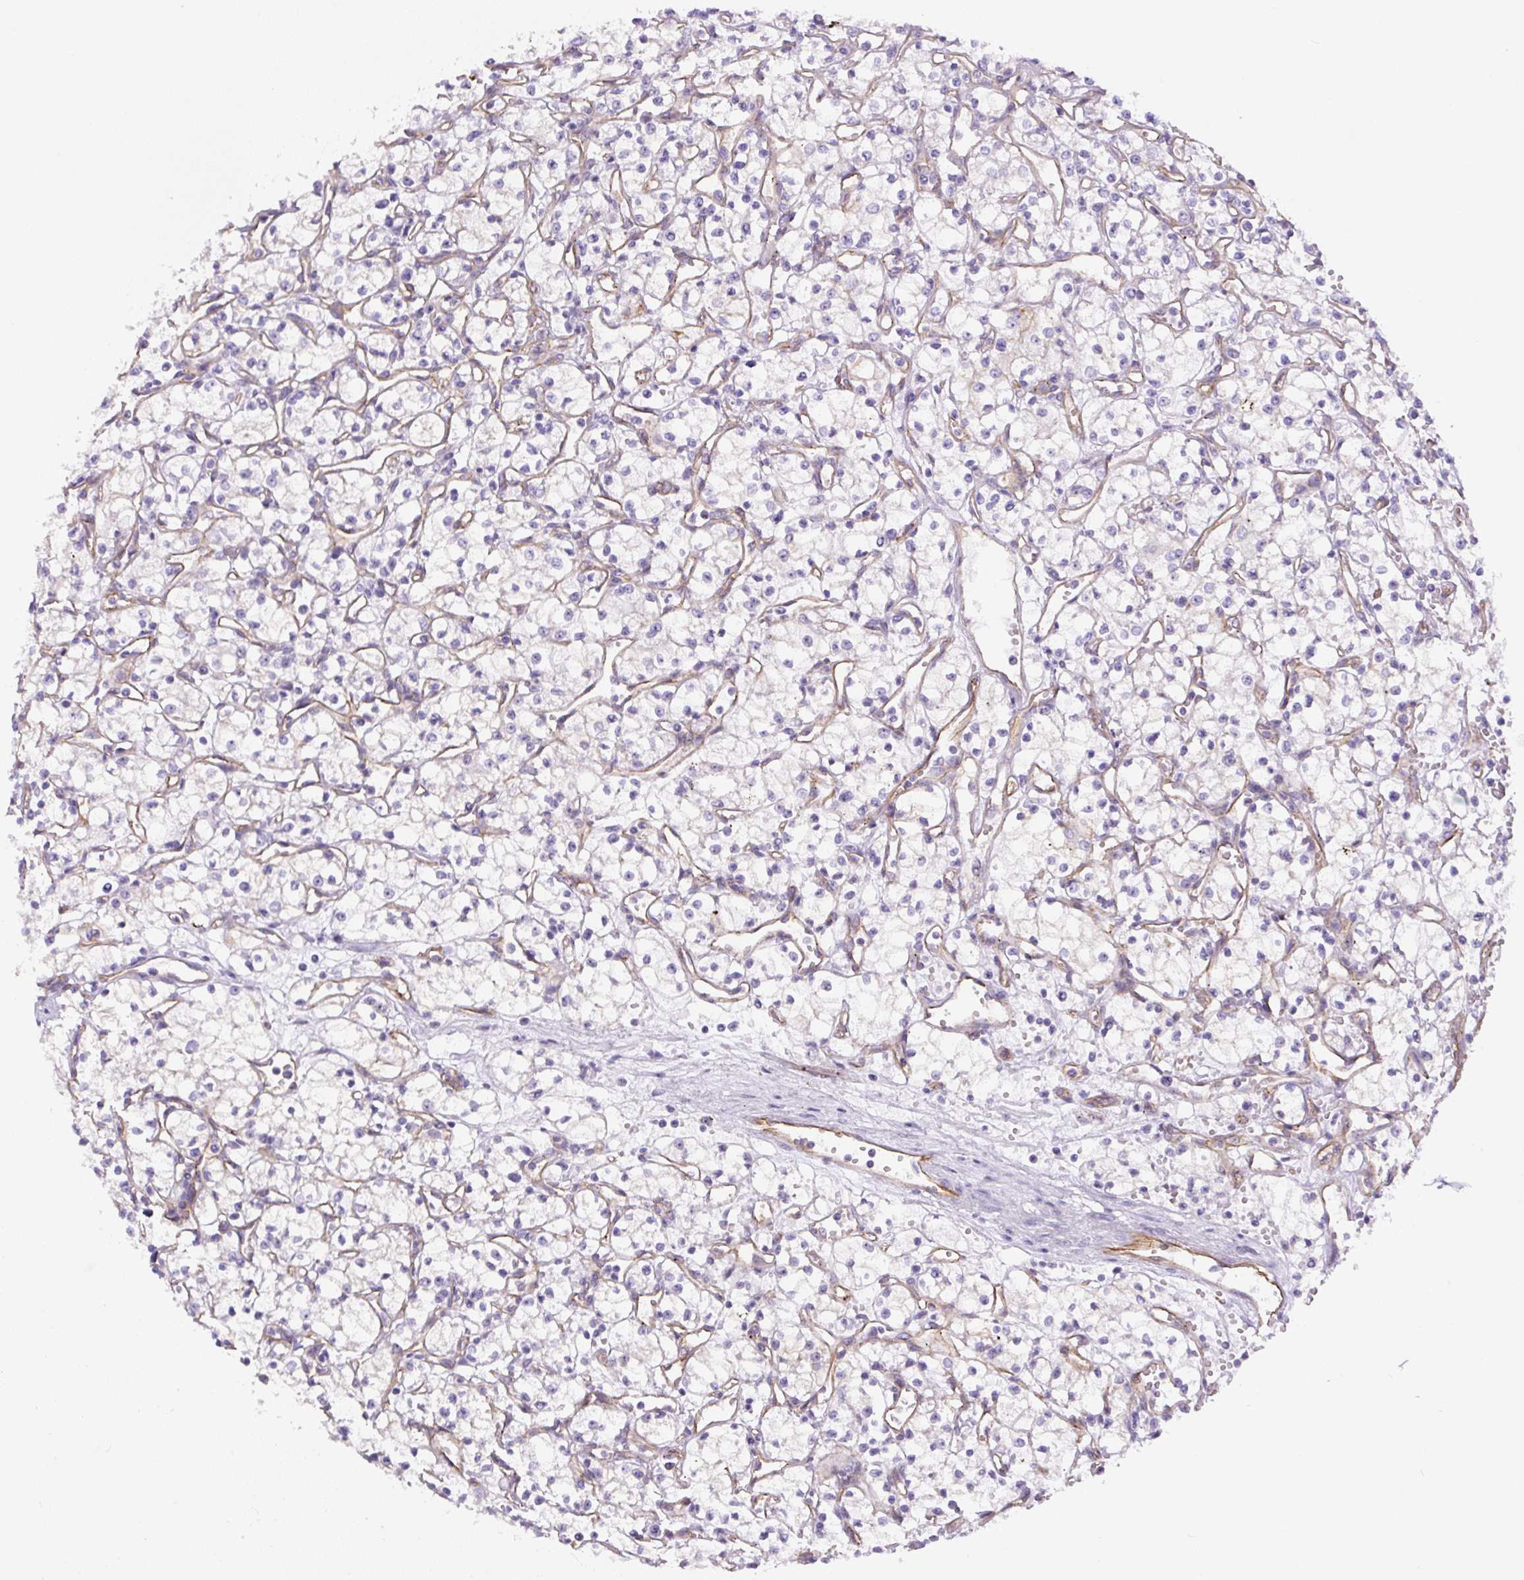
{"staining": {"intensity": "negative", "quantity": "none", "location": "none"}, "tissue": "renal cancer", "cell_type": "Tumor cells", "image_type": "cancer", "snomed": [{"axis": "morphology", "description": "Adenocarcinoma, NOS"}, {"axis": "topography", "description": "Kidney"}], "caption": "A high-resolution histopathology image shows immunohistochemistry staining of renal cancer, which demonstrates no significant staining in tumor cells. (DAB (3,3'-diaminobenzidine) IHC visualized using brightfield microscopy, high magnification).", "gene": "MYO5C", "patient": {"sex": "male", "age": 59}}